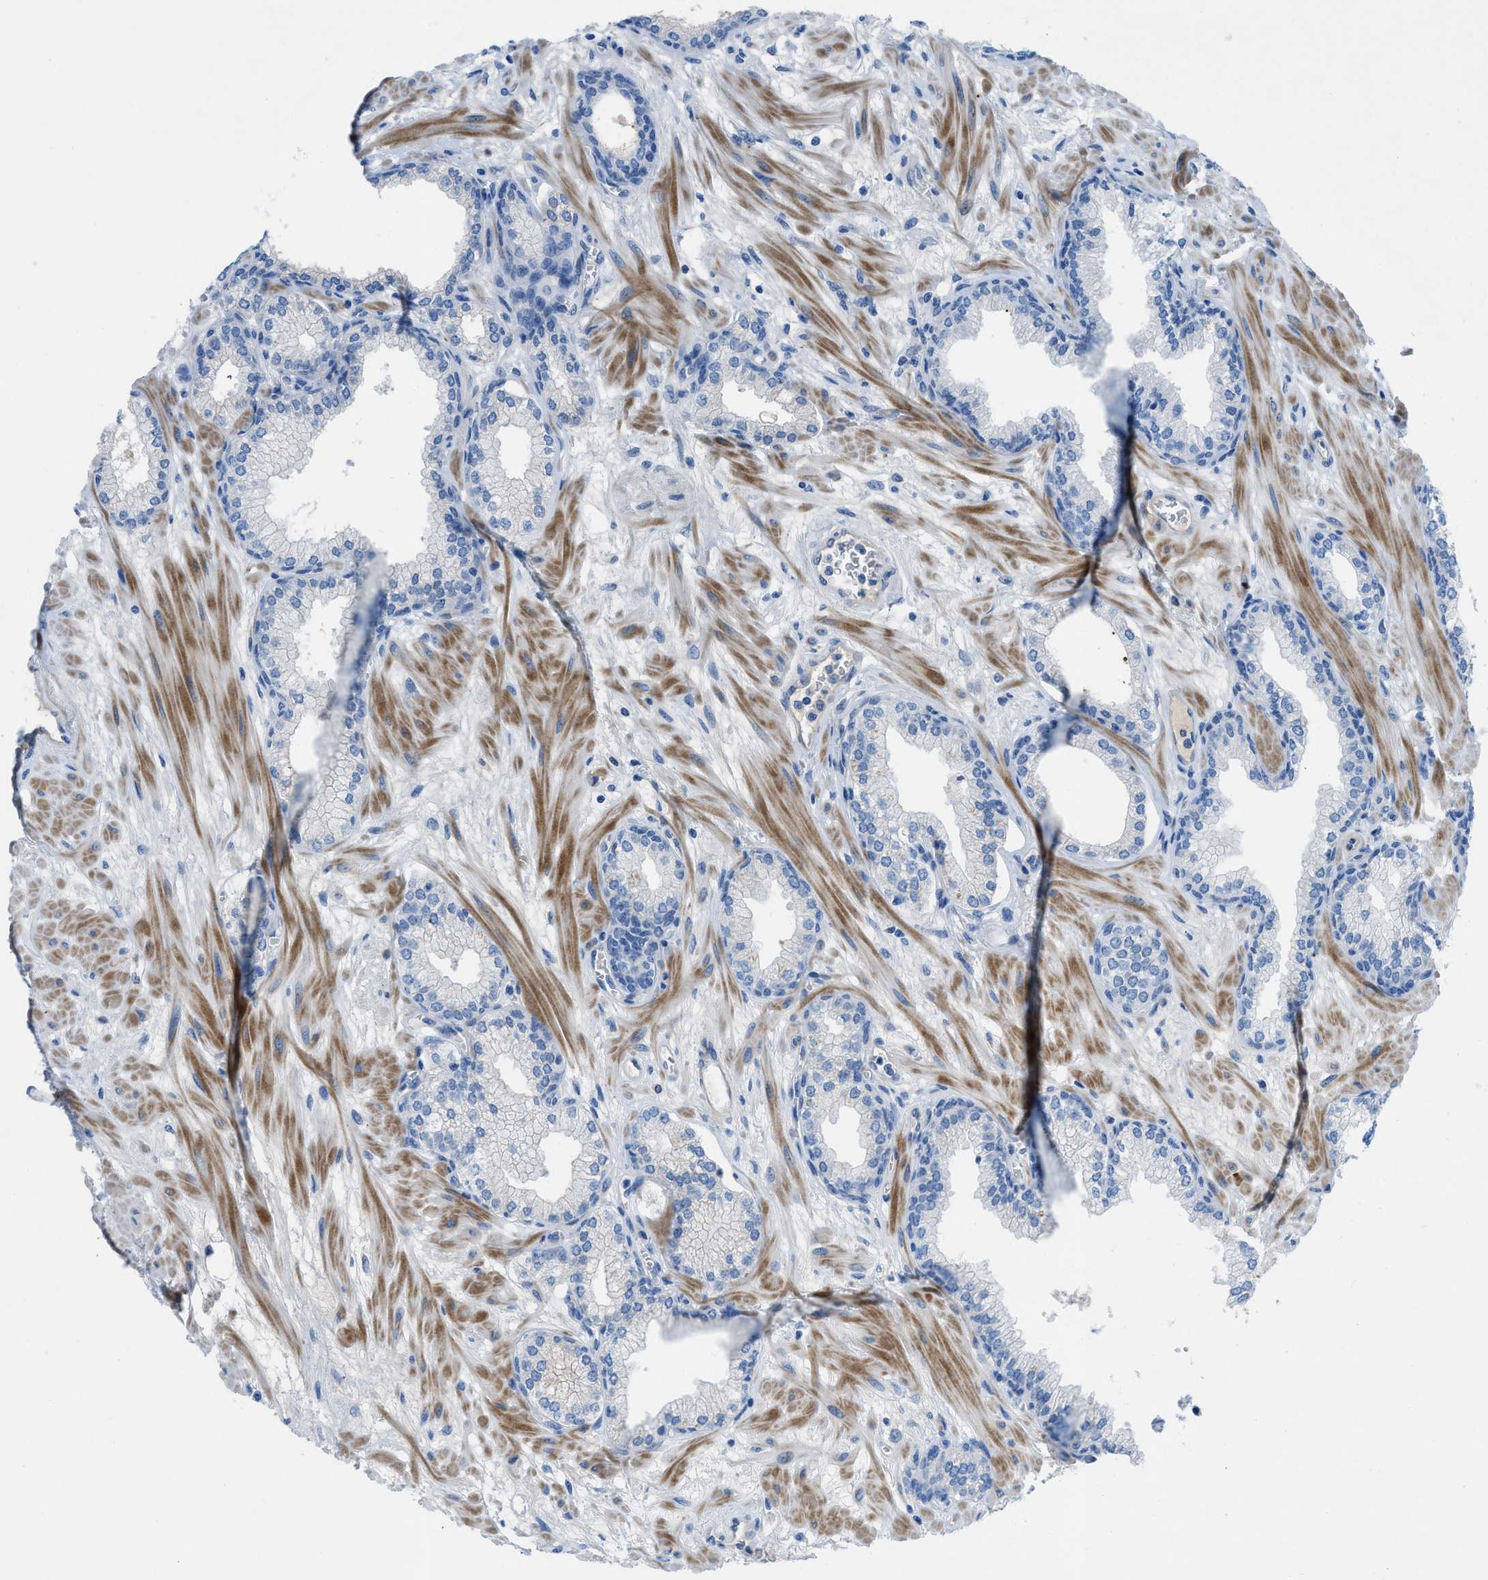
{"staining": {"intensity": "negative", "quantity": "none", "location": "none"}, "tissue": "prostate", "cell_type": "Glandular cells", "image_type": "normal", "snomed": [{"axis": "morphology", "description": "Normal tissue, NOS"}, {"axis": "morphology", "description": "Urothelial carcinoma, Low grade"}, {"axis": "topography", "description": "Urinary bladder"}, {"axis": "topography", "description": "Prostate"}], "caption": "There is no significant positivity in glandular cells of prostate. (DAB (3,3'-diaminobenzidine) immunohistochemistry (IHC) visualized using brightfield microscopy, high magnification).", "gene": "XCR1", "patient": {"sex": "male", "age": 60}}